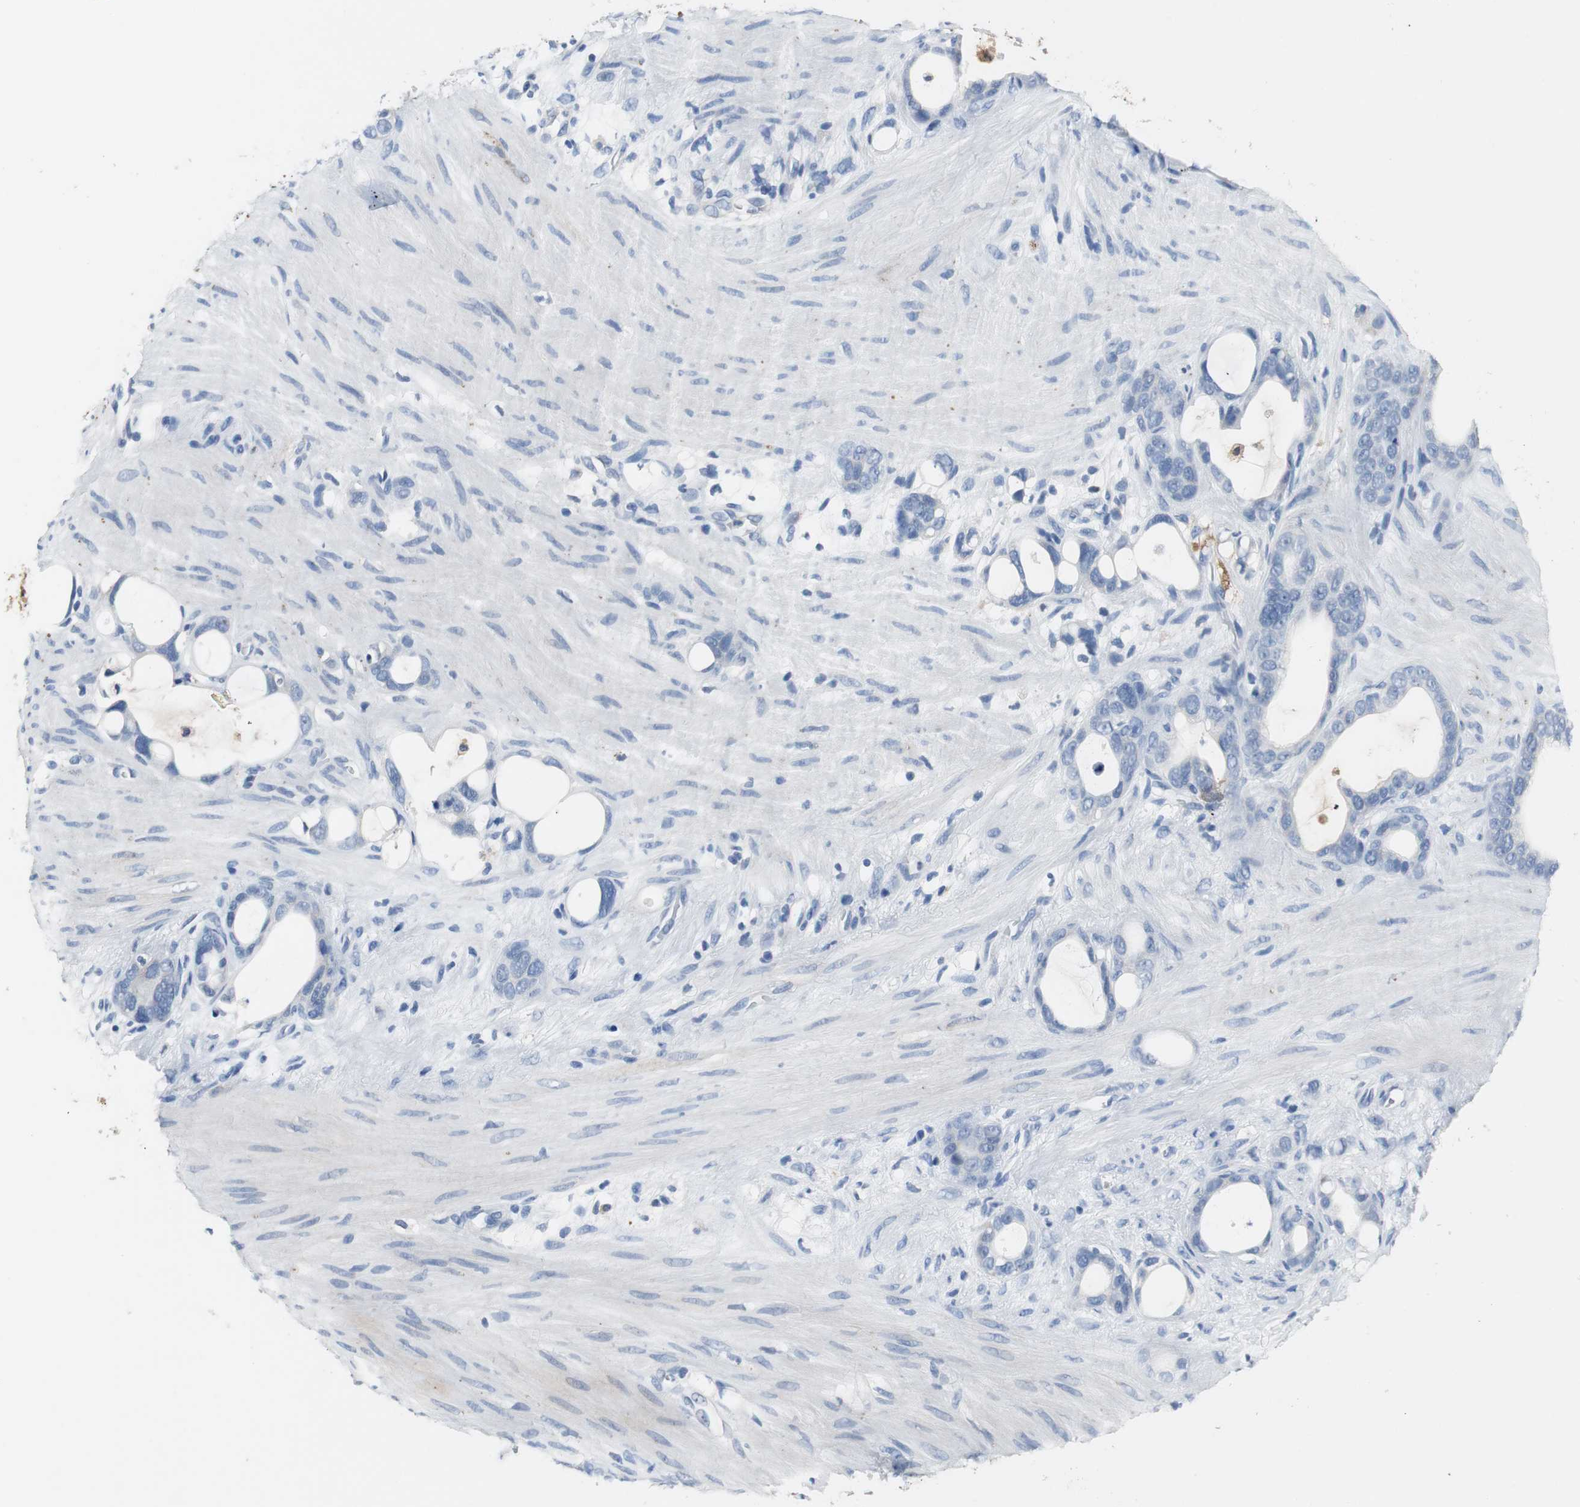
{"staining": {"intensity": "negative", "quantity": "none", "location": "none"}, "tissue": "stomach cancer", "cell_type": "Tumor cells", "image_type": "cancer", "snomed": [{"axis": "morphology", "description": "Adenocarcinoma, NOS"}, {"axis": "topography", "description": "Stomach"}], "caption": "This histopathology image is of stomach cancer stained with immunohistochemistry to label a protein in brown with the nuclei are counter-stained blue. There is no staining in tumor cells.", "gene": "PI15", "patient": {"sex": "female", "age": 75}}